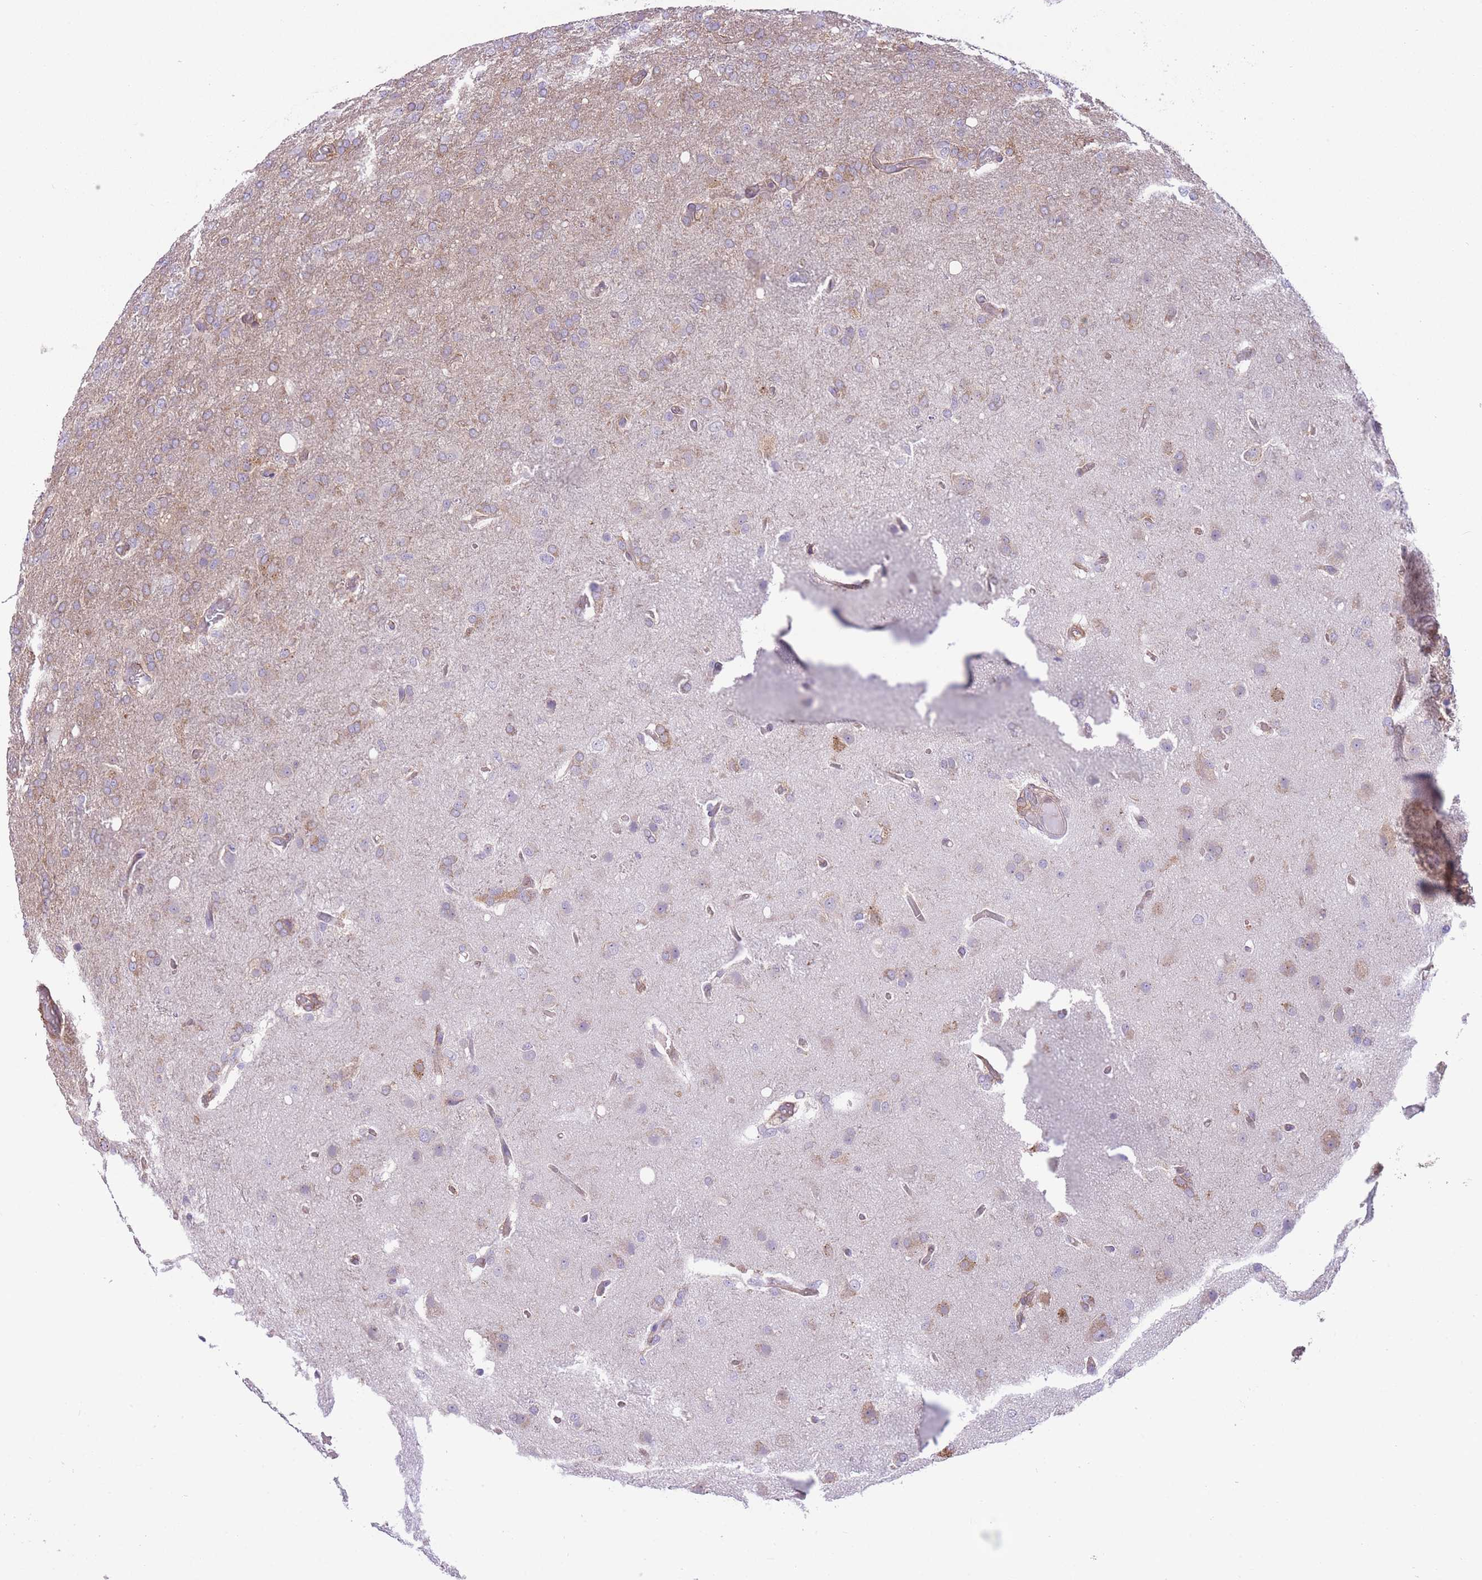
{"staining": {"intensity": "weak", "quantity": "25%-75%", "location": "cytoplasmic/membranous"}, "tissue": "glioma", "cell_type": "Tumor cells", "image_type": "cancer", "snomed": [{"axis": "morphology", "description": "Glioma, malignant, High grade"}, {"axis": "topography", "description": "Brain"}], "caption": "The photomicrograph displays staining of glioma, revealing weak cytoplasmic/membranous protein expression (brown color) within tumor cells.", "gene": "PRKAR1A", "patient": {"sex": "female", "age": 74}}